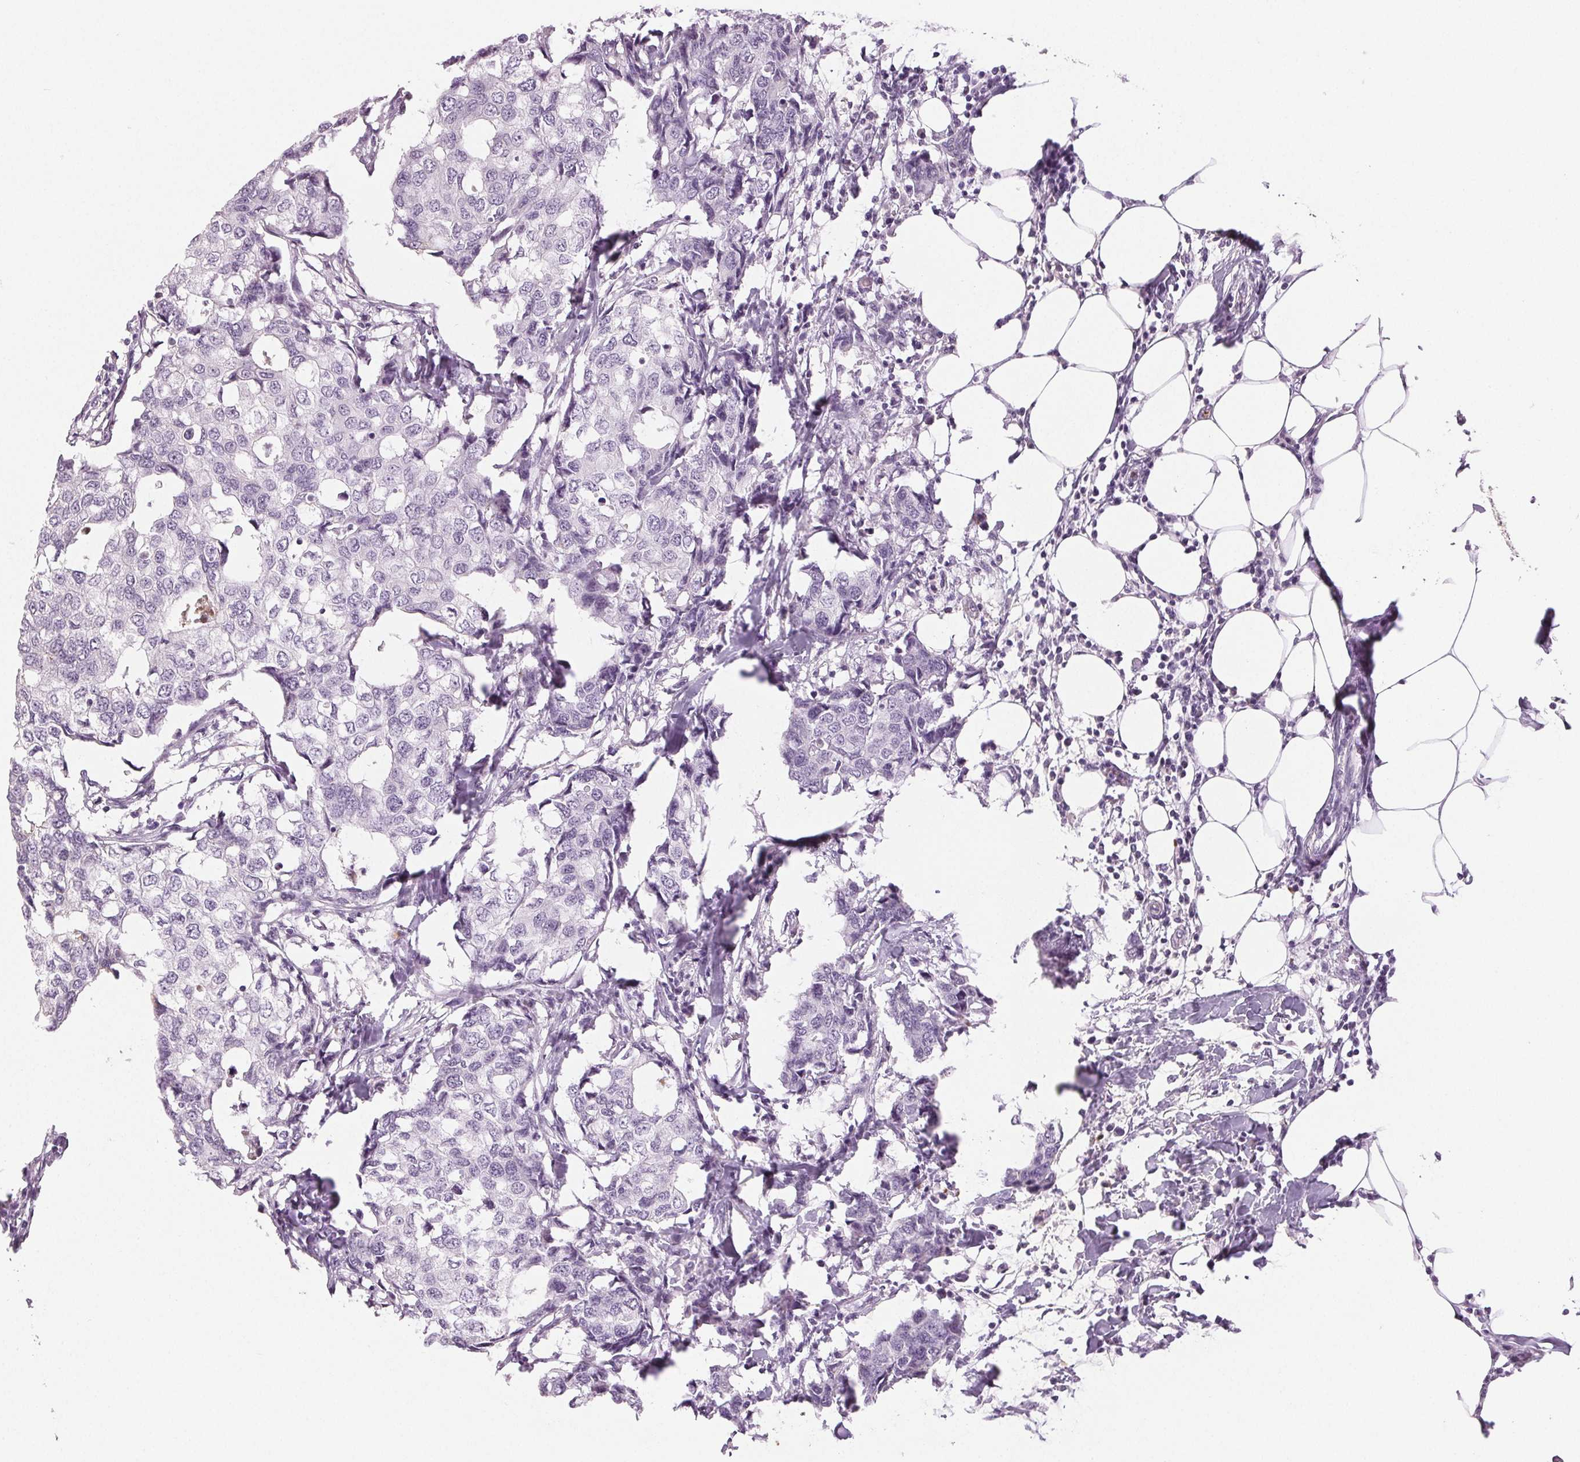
{"staining": {"intensity": "negative", "quantity": "none", "location": "none"}, "tissue": "breast cancer", "cell_type": "Tumor cells", "image_type": "cancer", "snomed": [{"axis": "morphology", "description": "Duct carcinoma"}, {"axis": "topography", "description": "Breast"}], "caption": "Immunohistochemistry (IHC) of breast cancer reveals no expression in tumor cells. (Brightfield microscopy of DAB (3,3'-diaminobenzidine) immunohistochemistry at high magnification).", "gene": "LTF", "patient": {"sex": "female", "age": 27}}